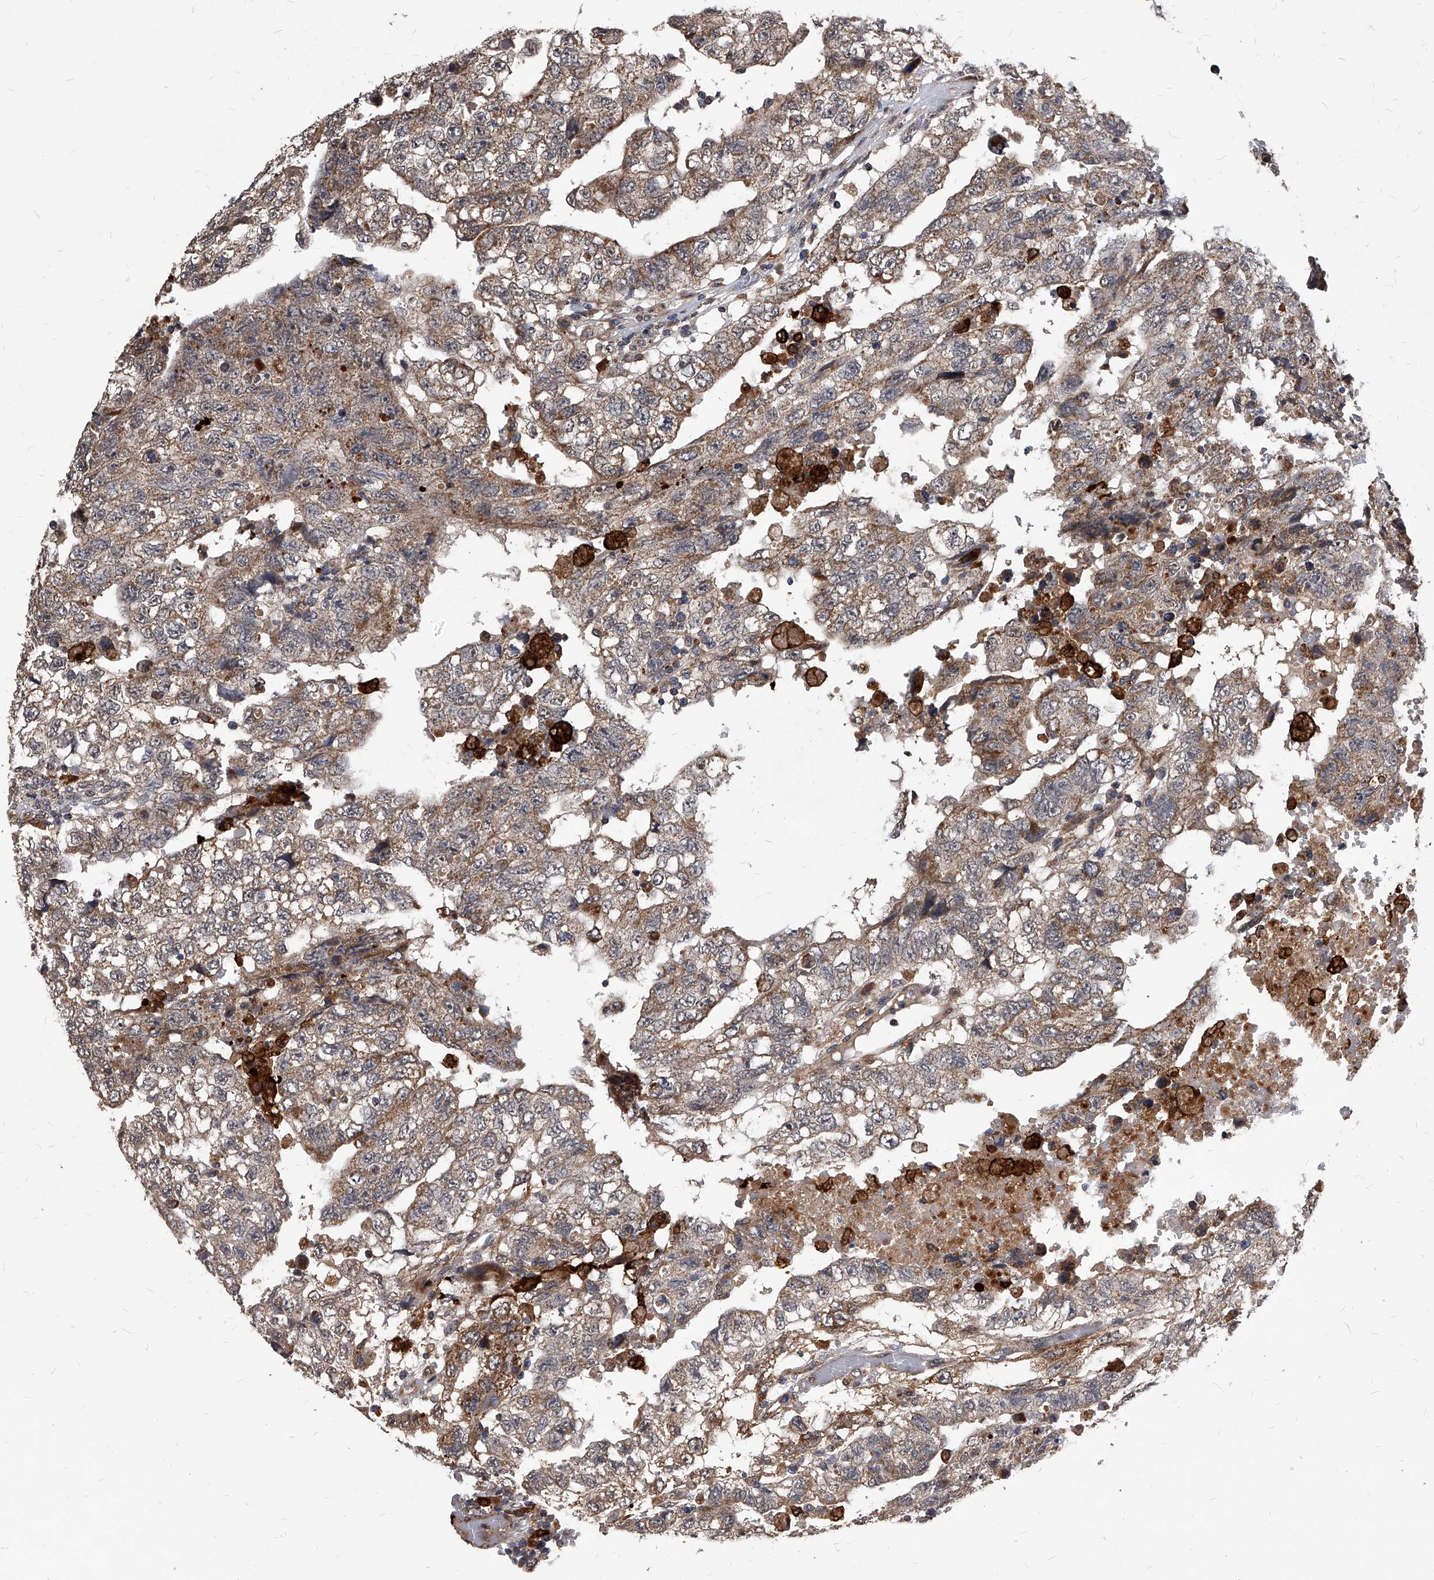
{"staining": {"intensity": "weak", "quantity": ">75%", "location": "cytoplasmic/membranous"}, "tissue": "testis cancer", "cell_type": "Tumor cells", "image_type": "cancer", "snomed": [{"axis": "morphology", "description": "Carcinoma, Embryonal, NOS"}, {"axis": "topography", "description": "Testis"}], "caption": "Protein expression analysis of testis embryonal carcinoma demonstrates weak cytoplasmic/membranous staining in about >75% of tumor cells.", "gene": "SOBP", "patient": {"sex": "male", "age": 36}}